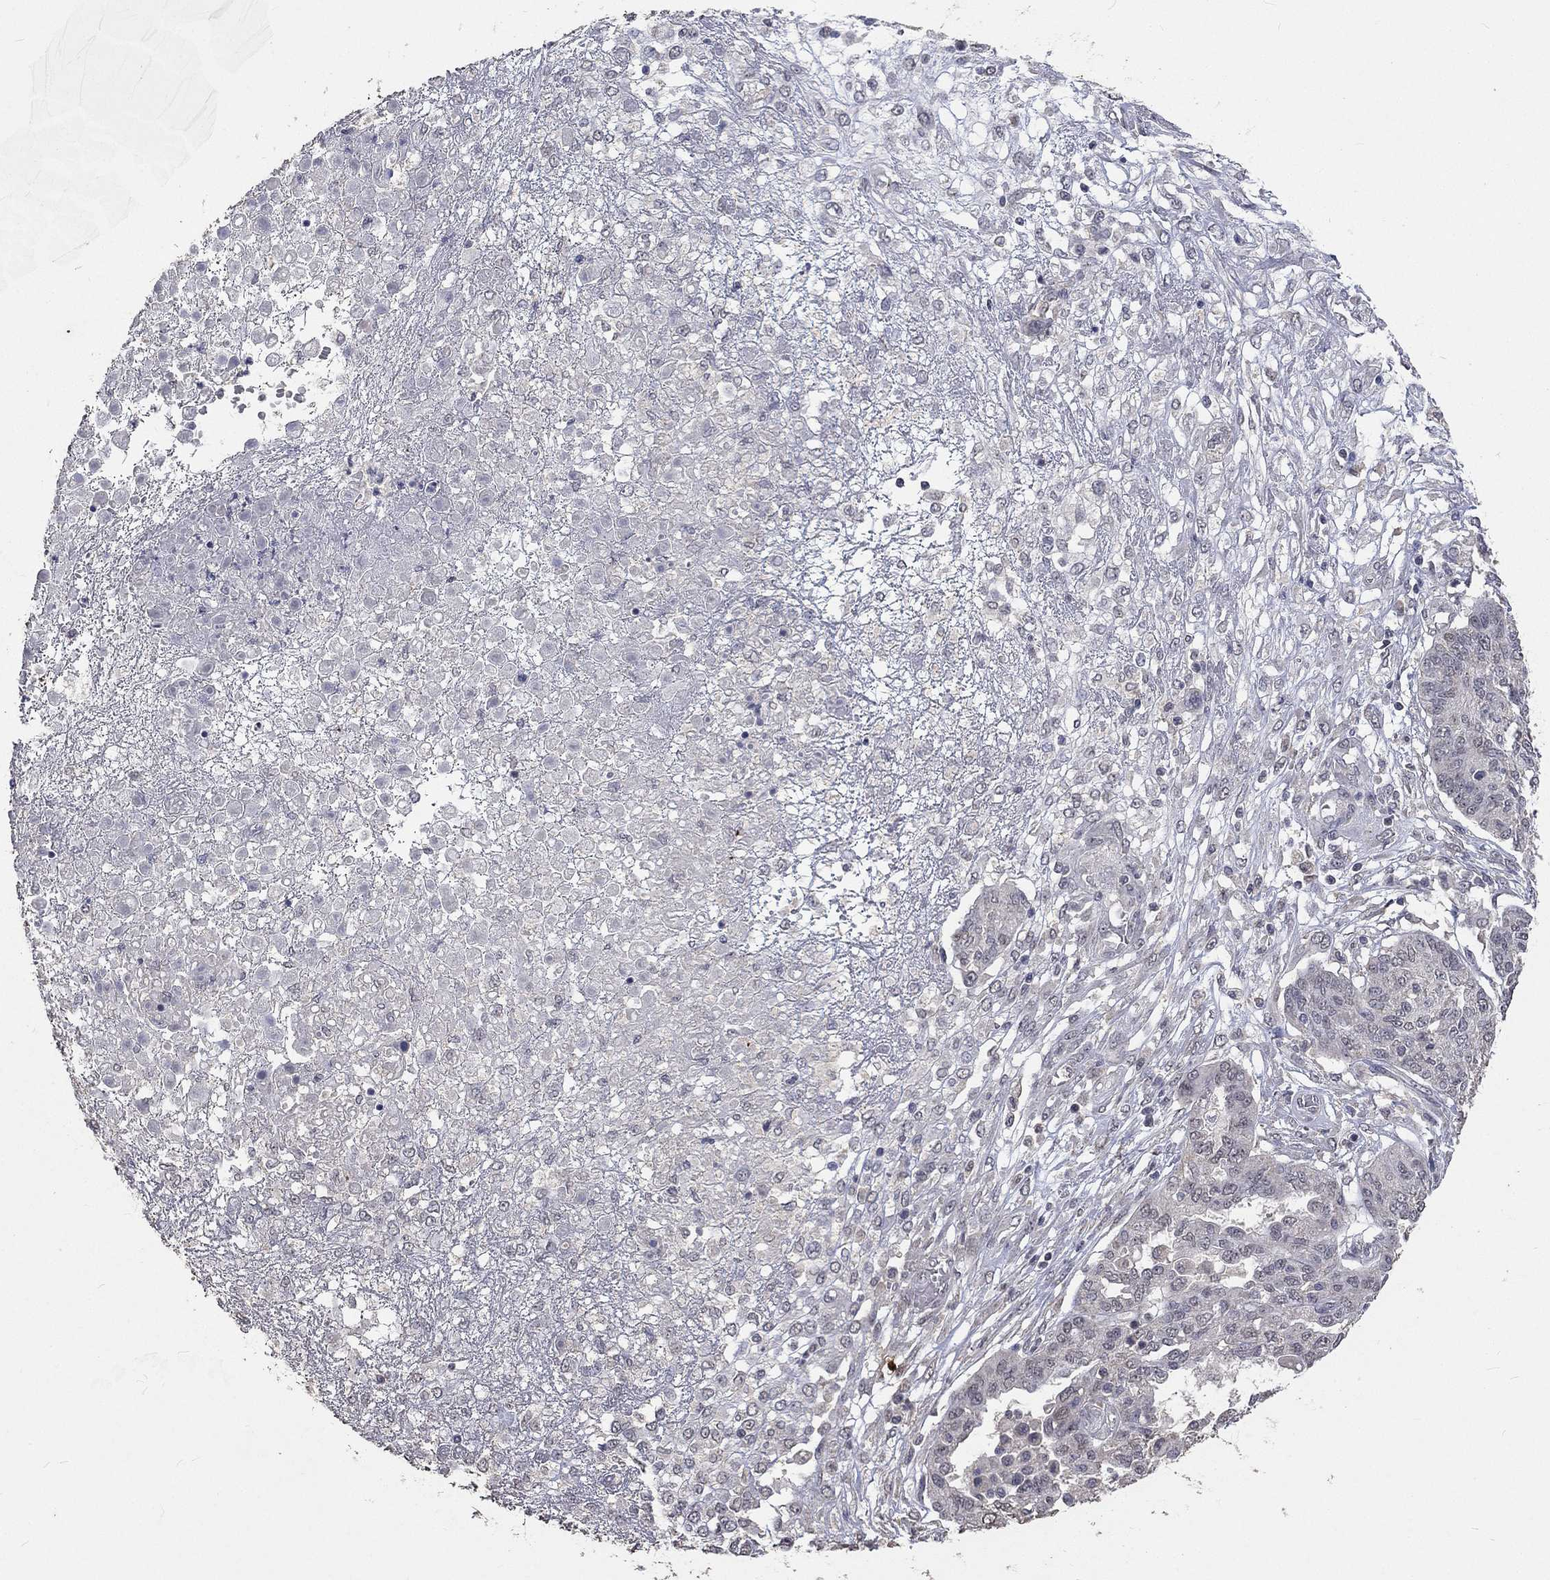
{"staining": {"intensity": "negative", "quantity": "none", "location": "none"}, "tissue": "ovarian cancer", "cell_type": "Tumor cells", "image_type": "cancer", "snomed": [{"axis": "morphology", "description": "Cystadenocarcinoma, serous, NOS"}, {"axis": "topography", "description": "Ovary"}], "caption": "Tumor cells show no significant protein staining in ovarian cancer.", "gene": "SPATA33", "patient": {"sex": "female", "age": 67}}